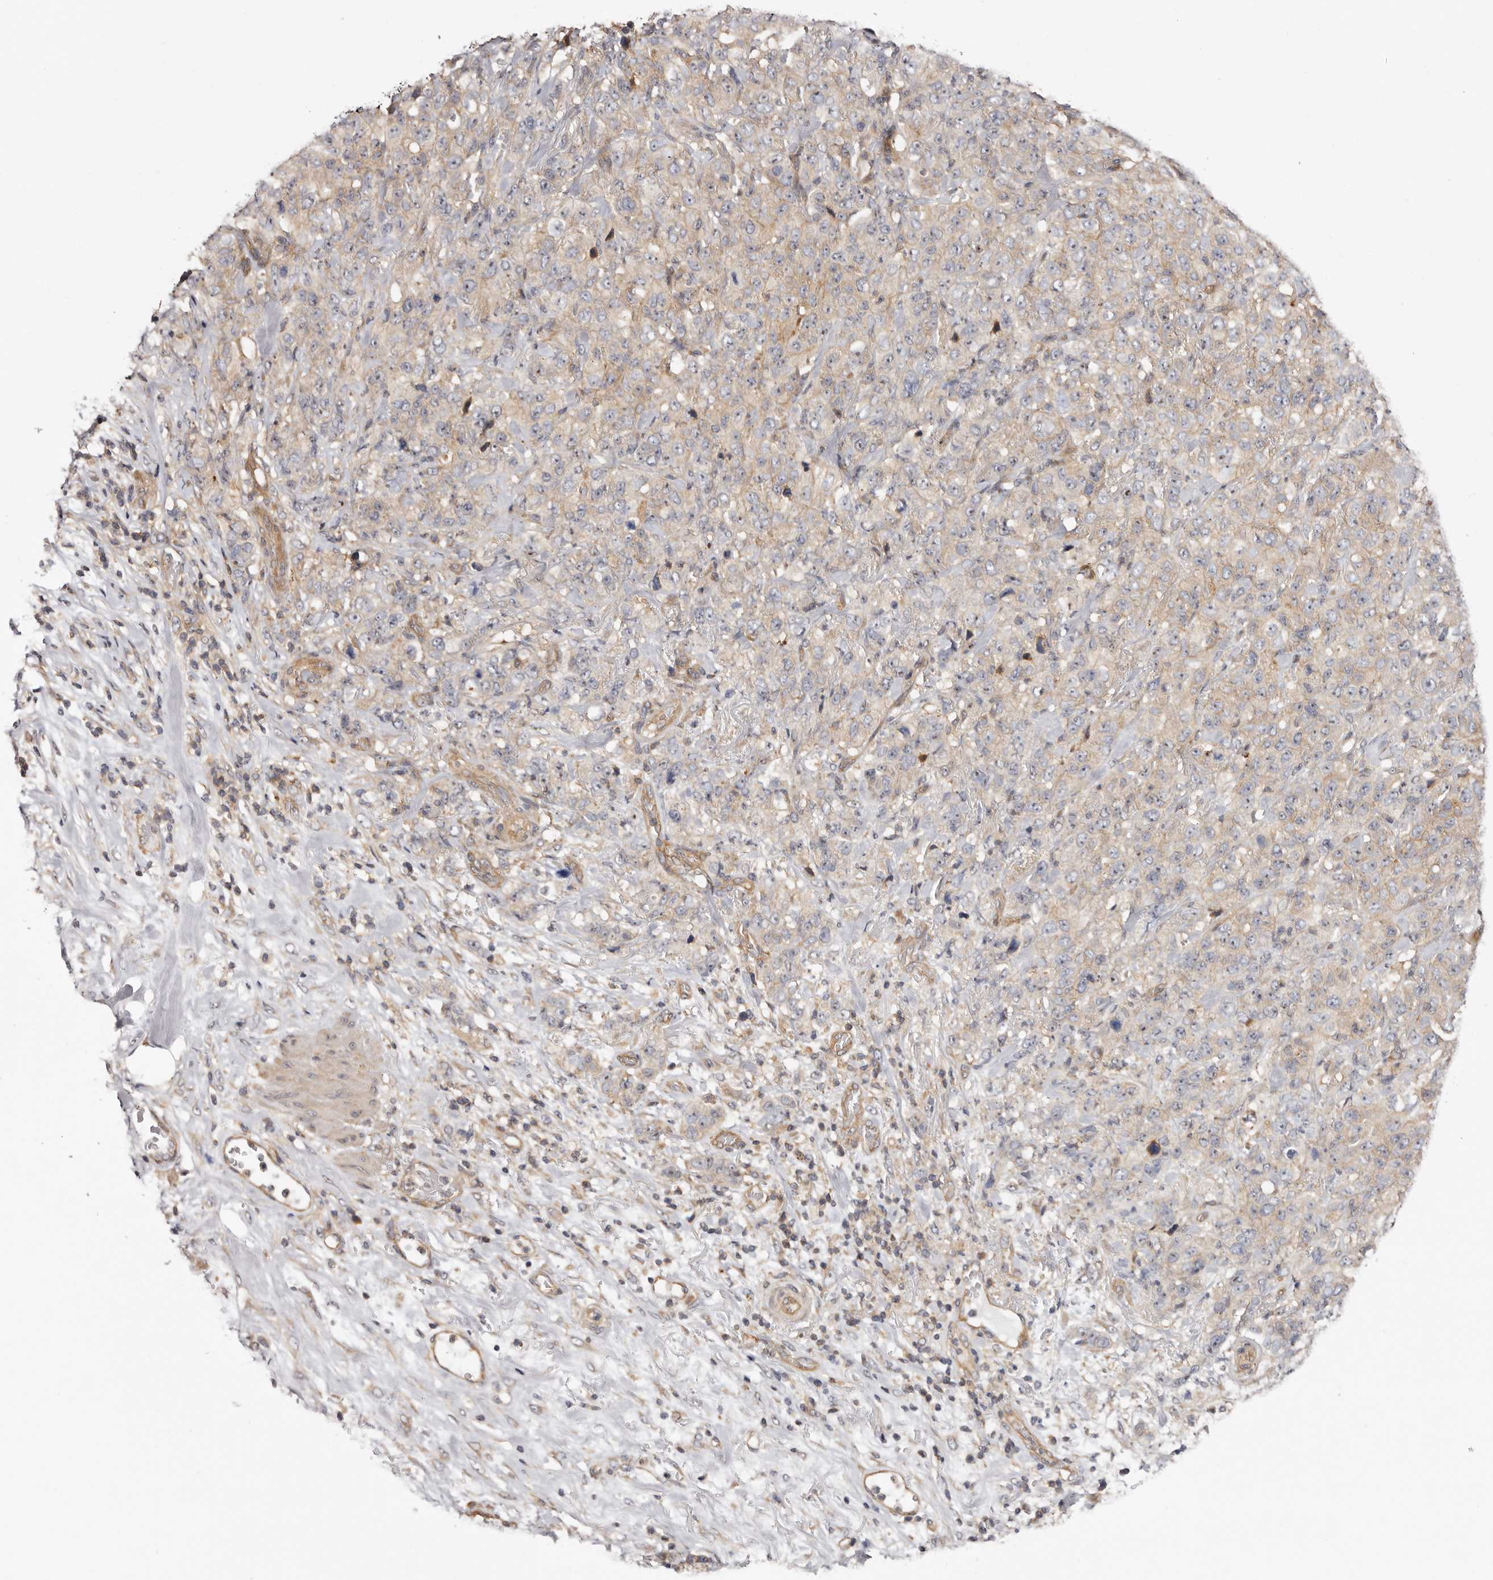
{"staining": {"intensity": "weak", "quantity": "25%-75%", "location": "cytoplasmic/membranous,nuclear"}, "tissue": "stomach cancer", "cell_type": "Tumor cells", "image_type": "cancer", "snomed": [{"axis": "morphology", "description": "Adenocarcinoma, NOS"}, {"axis": "topography", "description": "Stomach"}], "caption": "Immunohistochemistry photomicrograph of neoplastic tissue: stomach cancer stained using immunohistochemistry (IHC) displays low levels of weak protein expression localized specifically in the cytoplasmic/membranous and nuclear of tumor cells, appearing as a cytoplasmic/membranous and nuclear brown color.", "gene": "PANK4", "patient": {"sex": "male", "age": 48}}